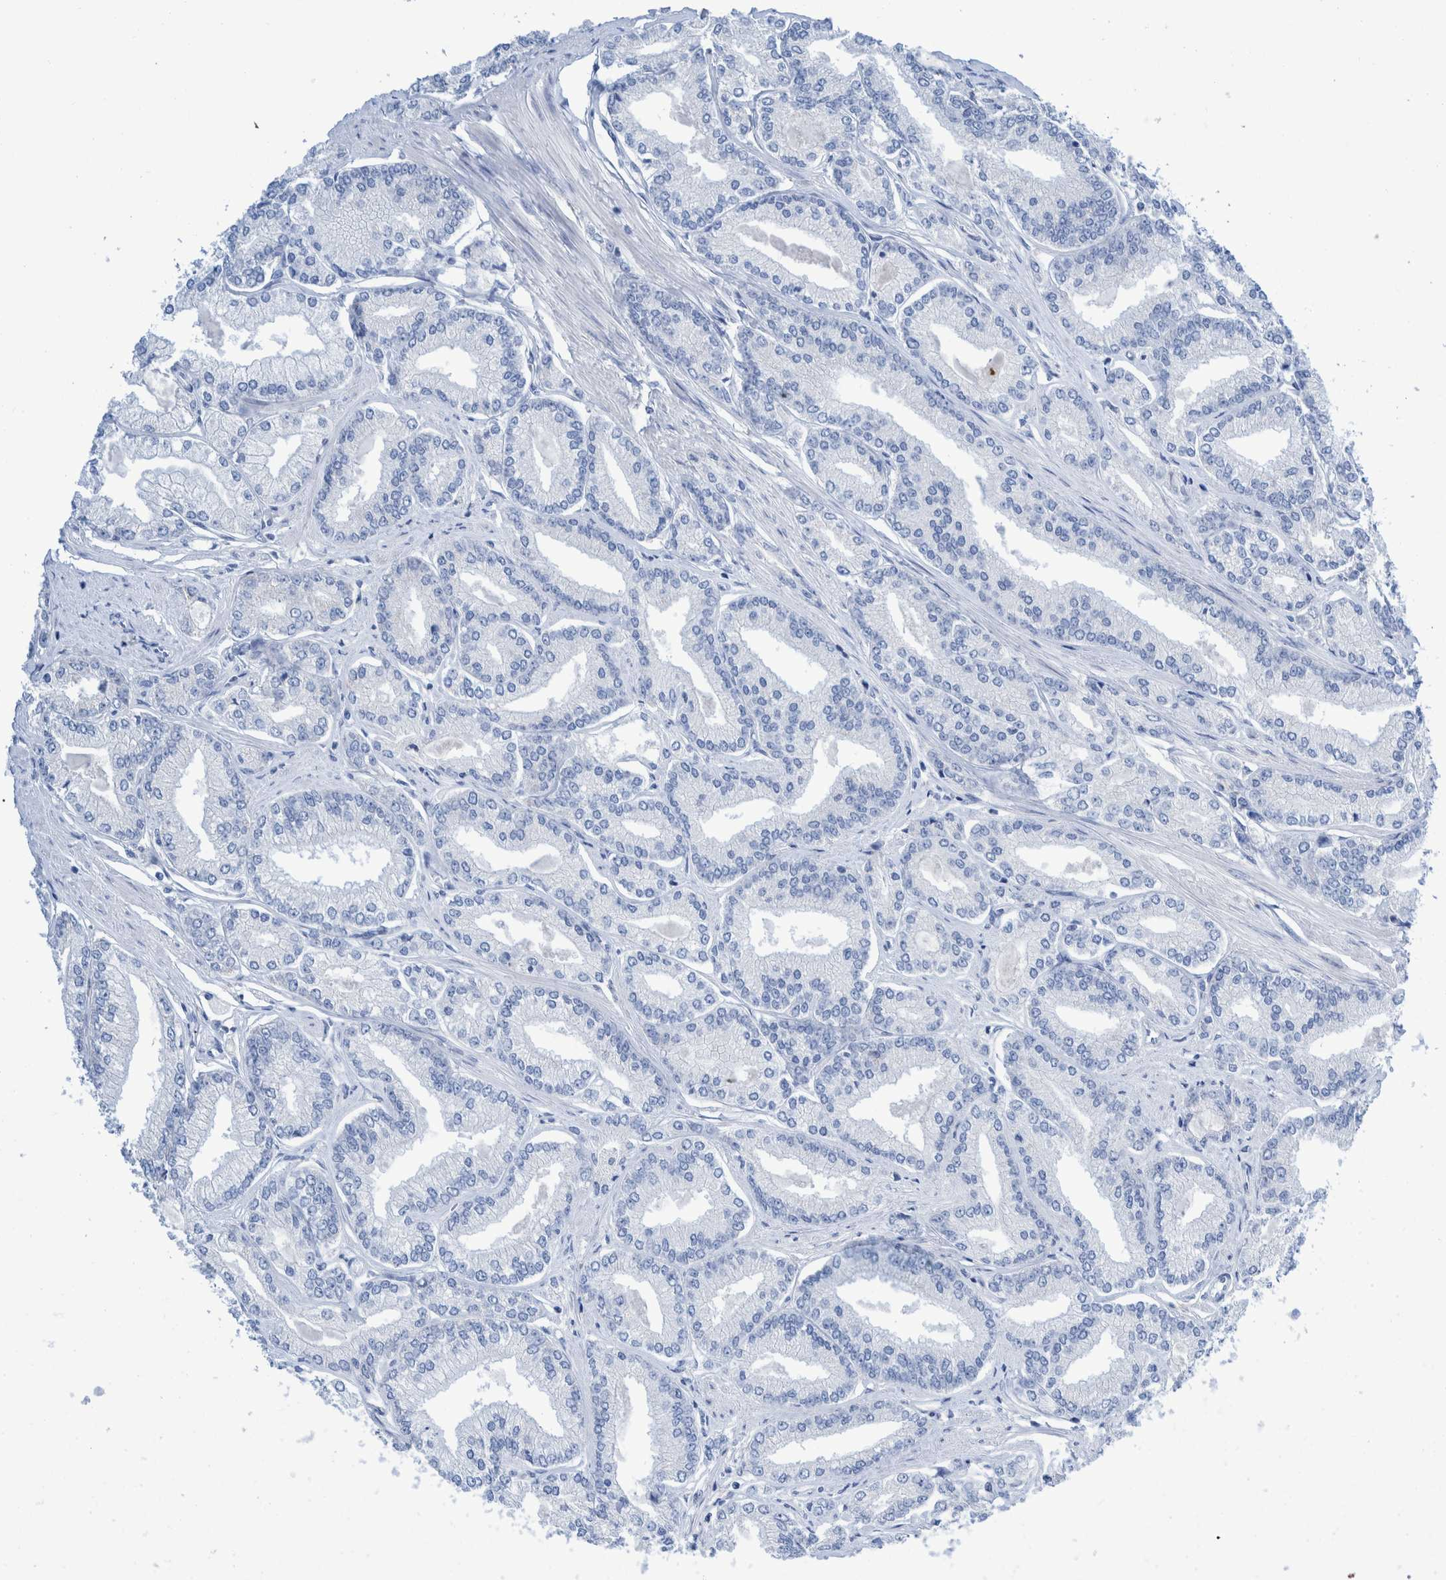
{"staining": {"intensity": "negative", "quantity": "none", "location": "none"}, "tissue": "prostate cancer", "cell_type": "Tumor cells", "image_type": "cancer", "snomed": [{"axis": "morphology", "description": "Adenocarcinoma, Low grade"}, {"axis": "topography", "description": "Prostate"}], "caption": "Prostate adenocarcinoma (low-grade) stained for a protein using immunohistochemistry displays no positivity tumor cells.", "gene": "KRT14", "patient": {"sex": "male", "age": 52}}